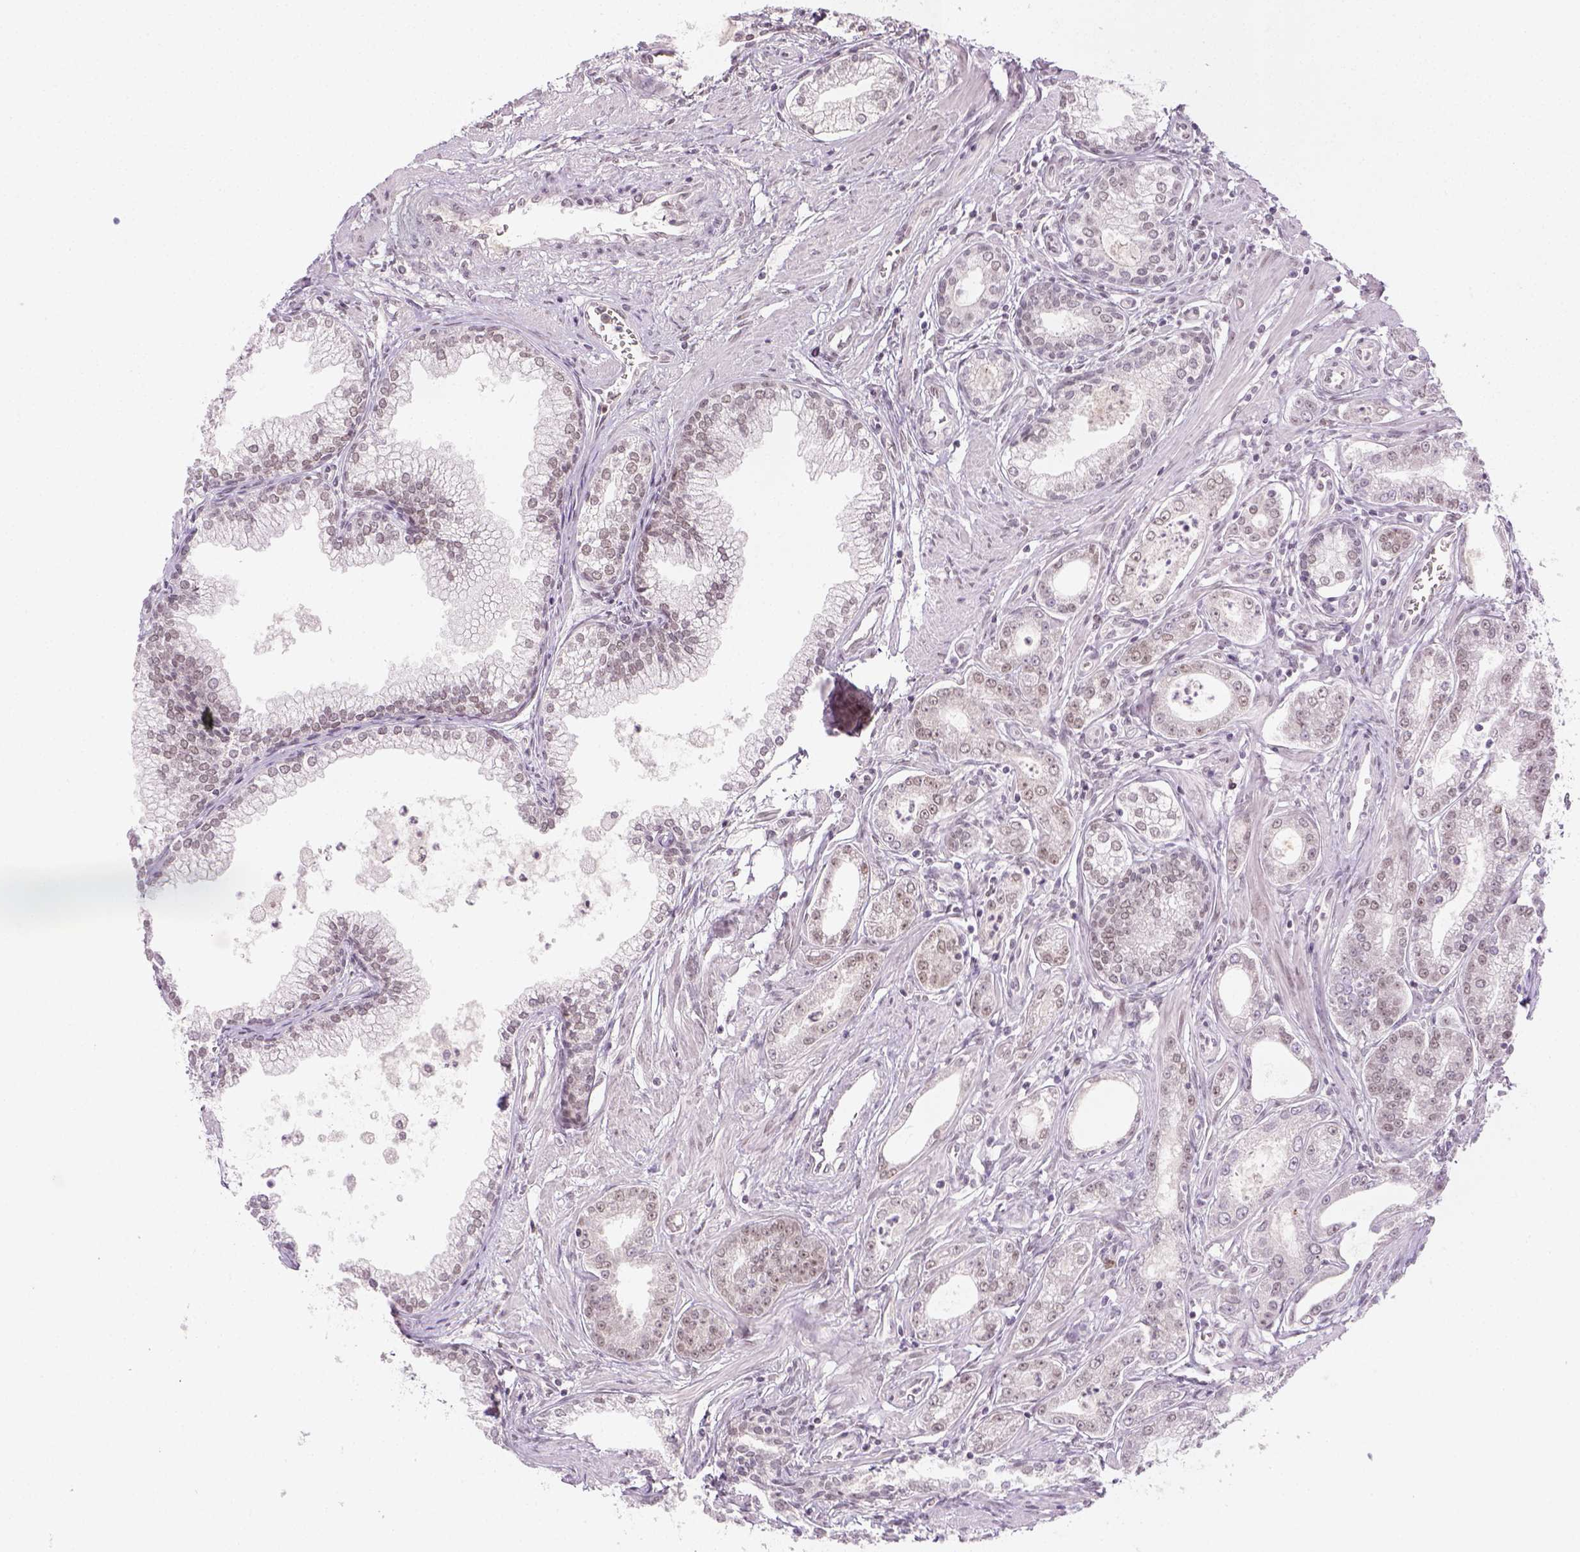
{"staining": {"intensity": "weak", "quantity": "25%-75%", "location": "nuclear"}, "tissue": "prostate cancer", "cell_type": "Tumor cells", "image_type": "cancer", "snomed": [{"axis": "morphology", "description": "Adenocarcinoma, NOS"}, {"axis": "topography", "description": "Prostate"}], "caption": "Prostate cancer (adenocarcinoma) tissue demonstrates weak nuclear expression in about 25%-75% of tumor cells, visualized by immunohistochemistry.", "gene": "MAGEB3", "patient": {"sex": "male", "age": 71}}